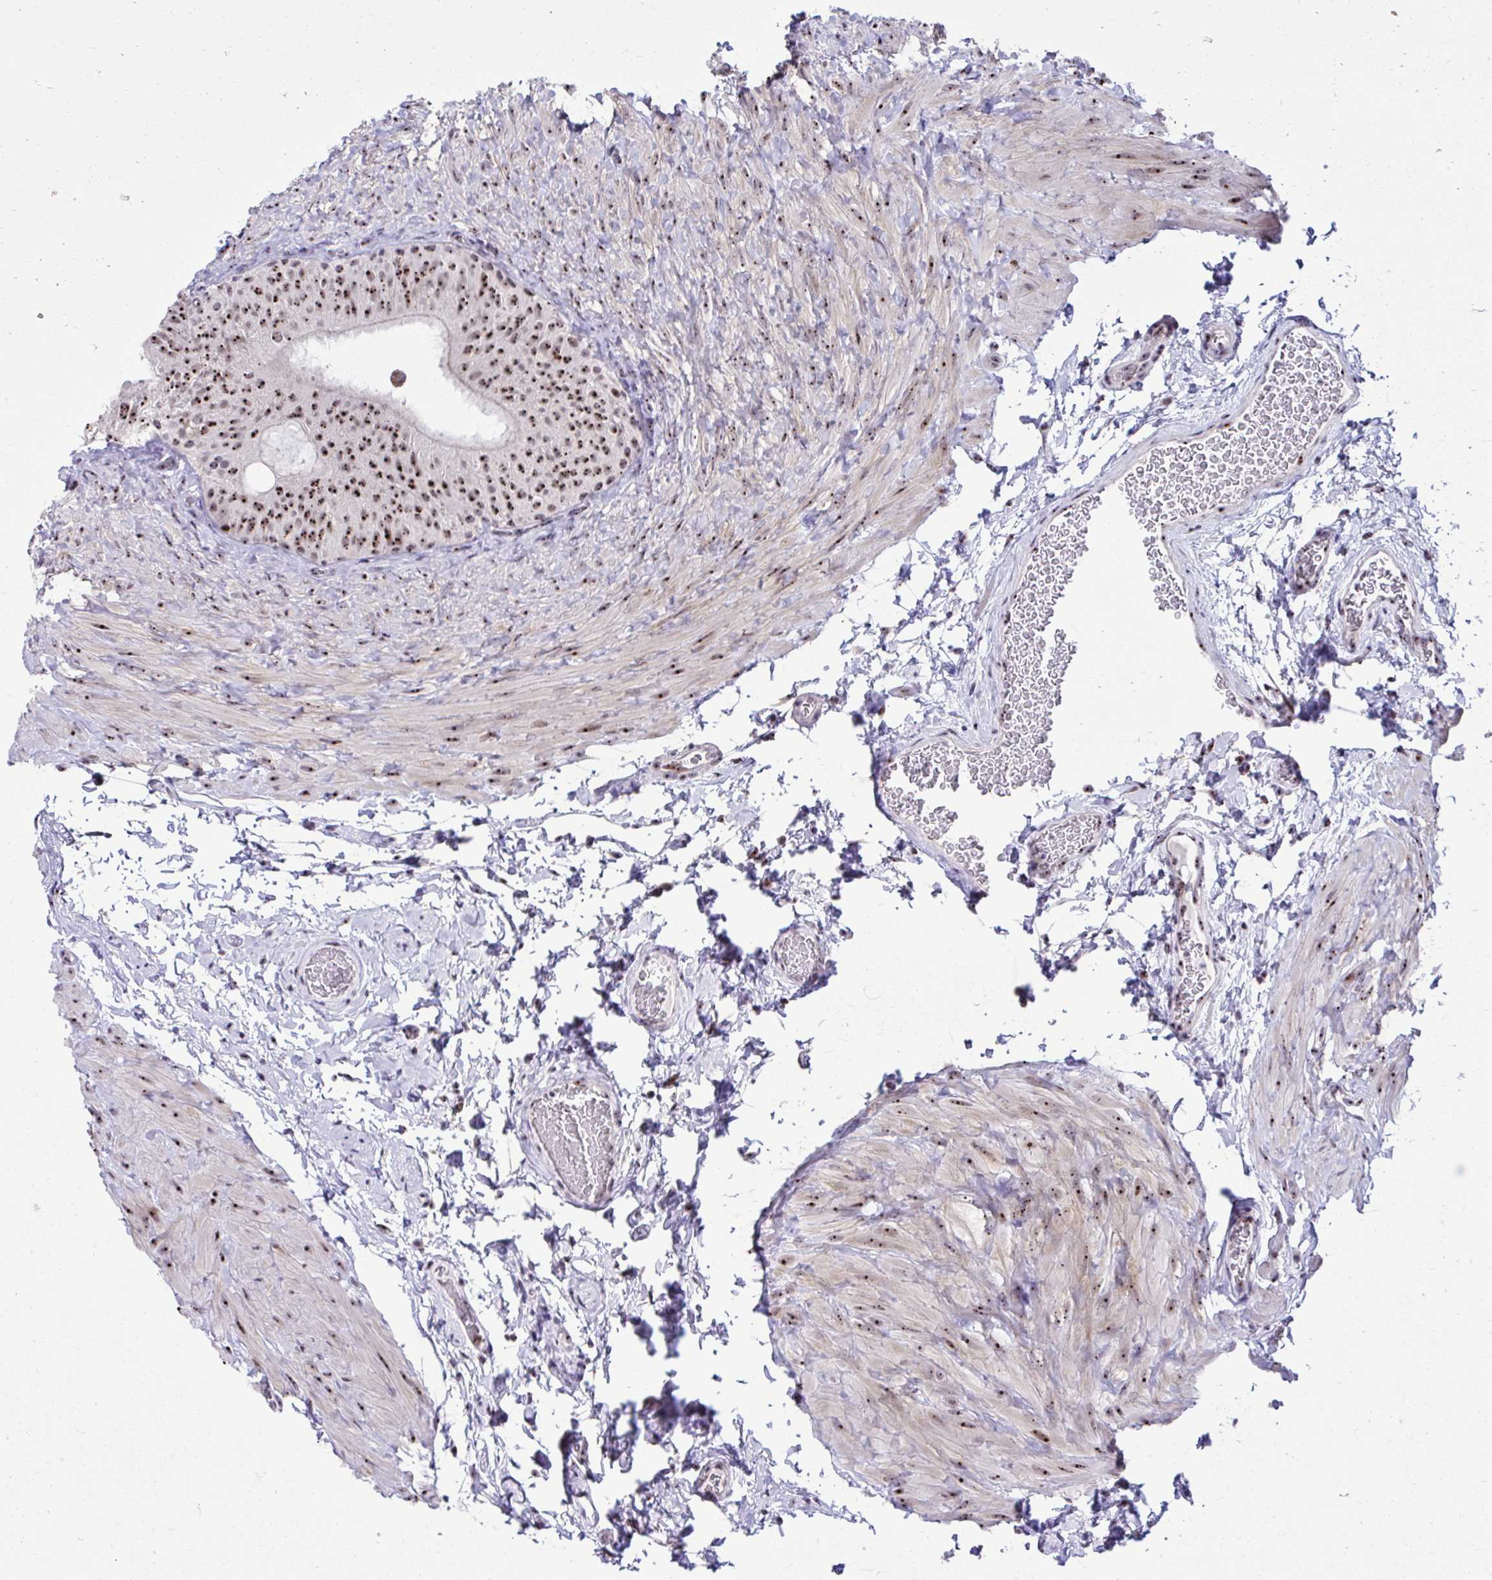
{"staining": {"intensity": "strong", "quantity": ">75%", "location": "nuclear"}, "tissue": "epididymis", "cell_type": "Glandular cells", "image_type": "normal", "snomed": [{"axis": "morphology", "description": "Normal tissue, NOS"}, {"axis": "topography", "description": "Epididymis, spermatic cord, NOS"}, {"axis": "topography", "description": "Epididymis"}], "caption": "A brown stain labels strong nuclear expression of a protein in glandular cells of normal epididymis.", "gene": "CEP72", "patient": {"sex": "male", "age": 31}}